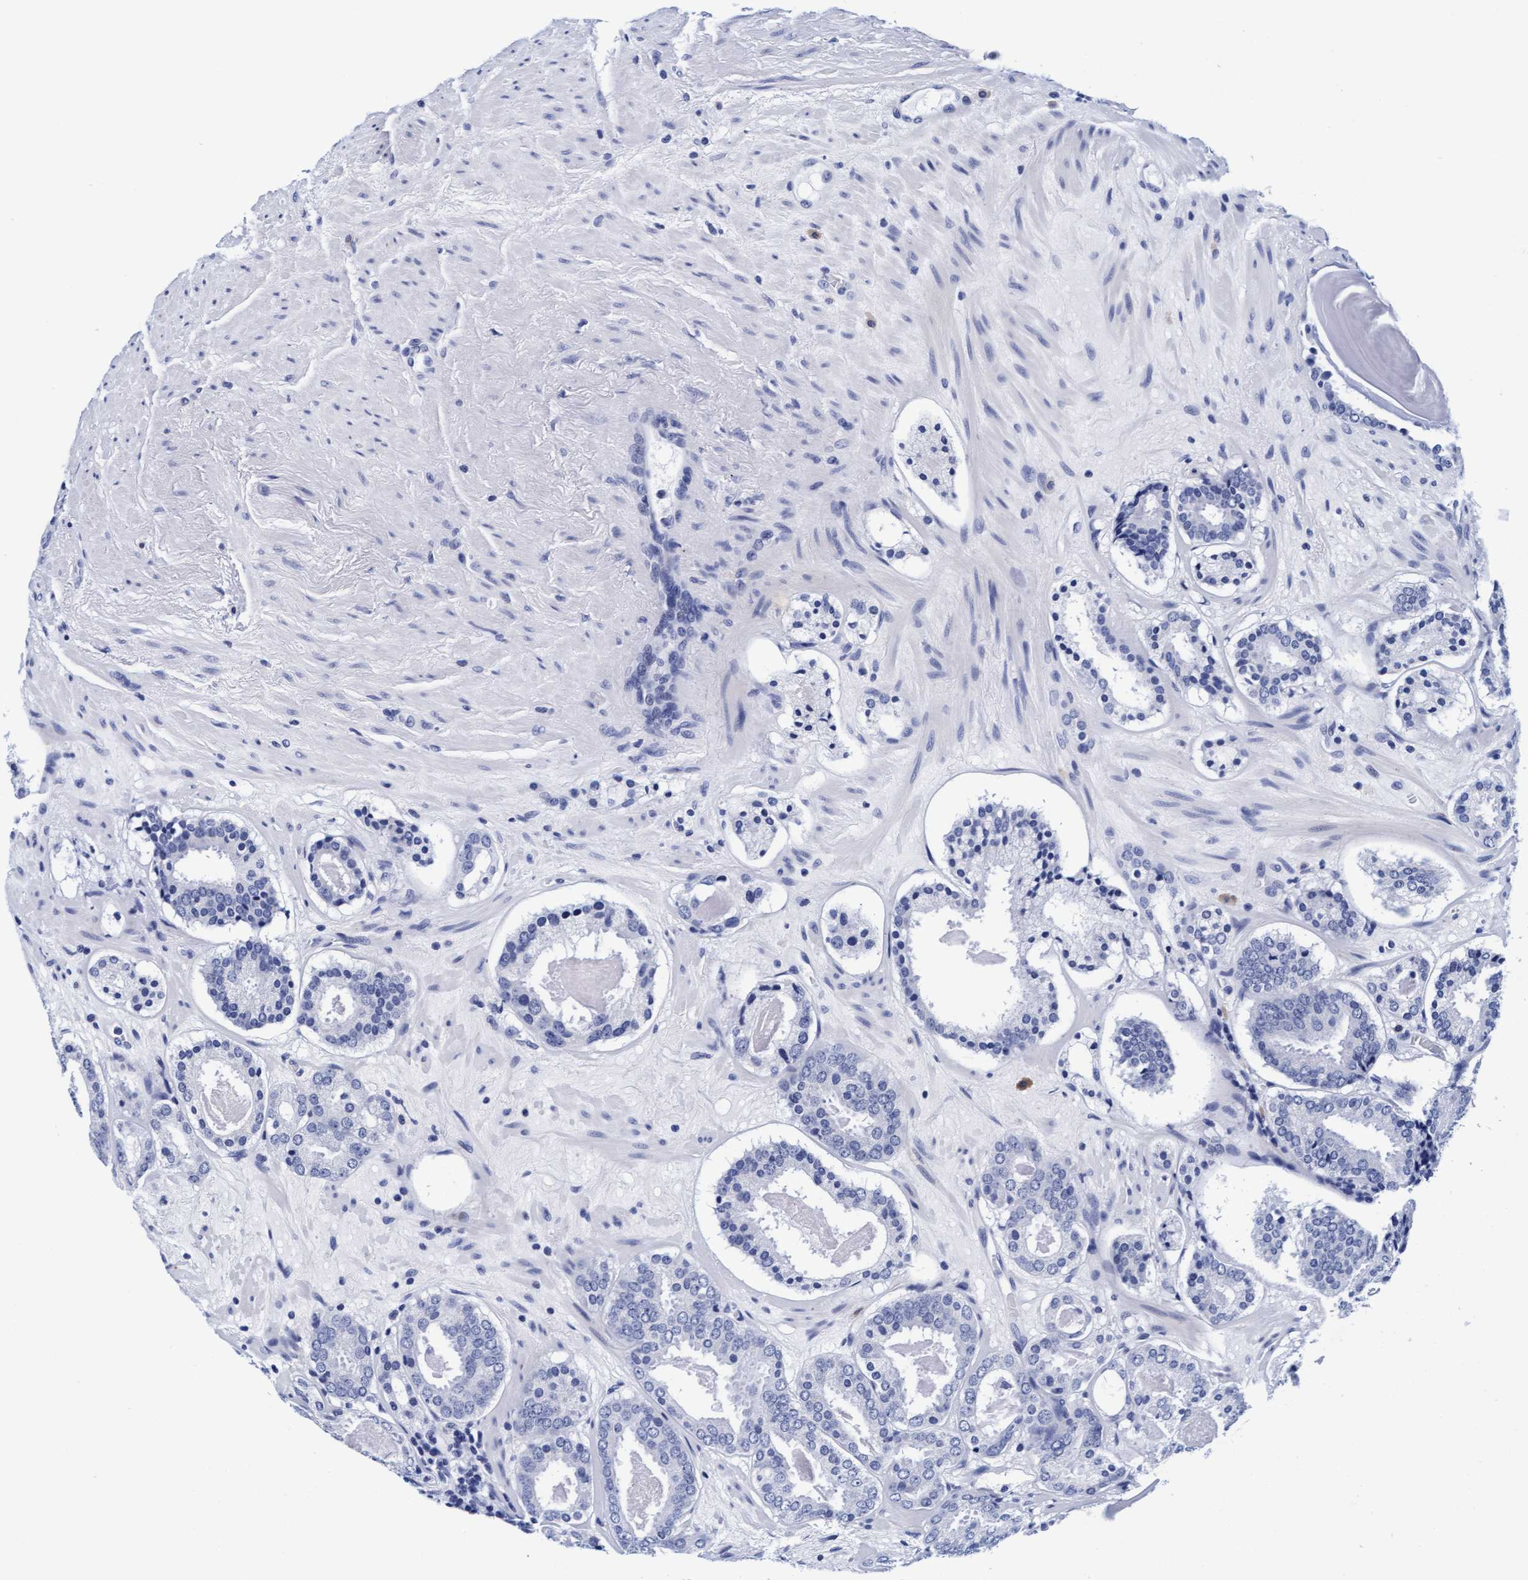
{"staining": {"intensity": "negative", "quantity": "none", "location": "none"}, "tissue": "prostate cancer", "cell_type": "Tumor cells", "image_type": "cancer", "snomed": [{"axis": "morphology", "description": "Adenocarcinoma, Low grade"}, {"axis": "topography", "description": "Prostate"}], "caption": "An immunohistochemistry (IHC) micrograph of adenocarcinoma (low-grade) (prostate) is shown. There is no staining in tumor cells of adenocarcinoma (low-grade) (prostate). (DAB immunohistochemistry (IHC), high magnification).", "gene": "ARSG", "patient": {"sex": "male", "age": 69}}